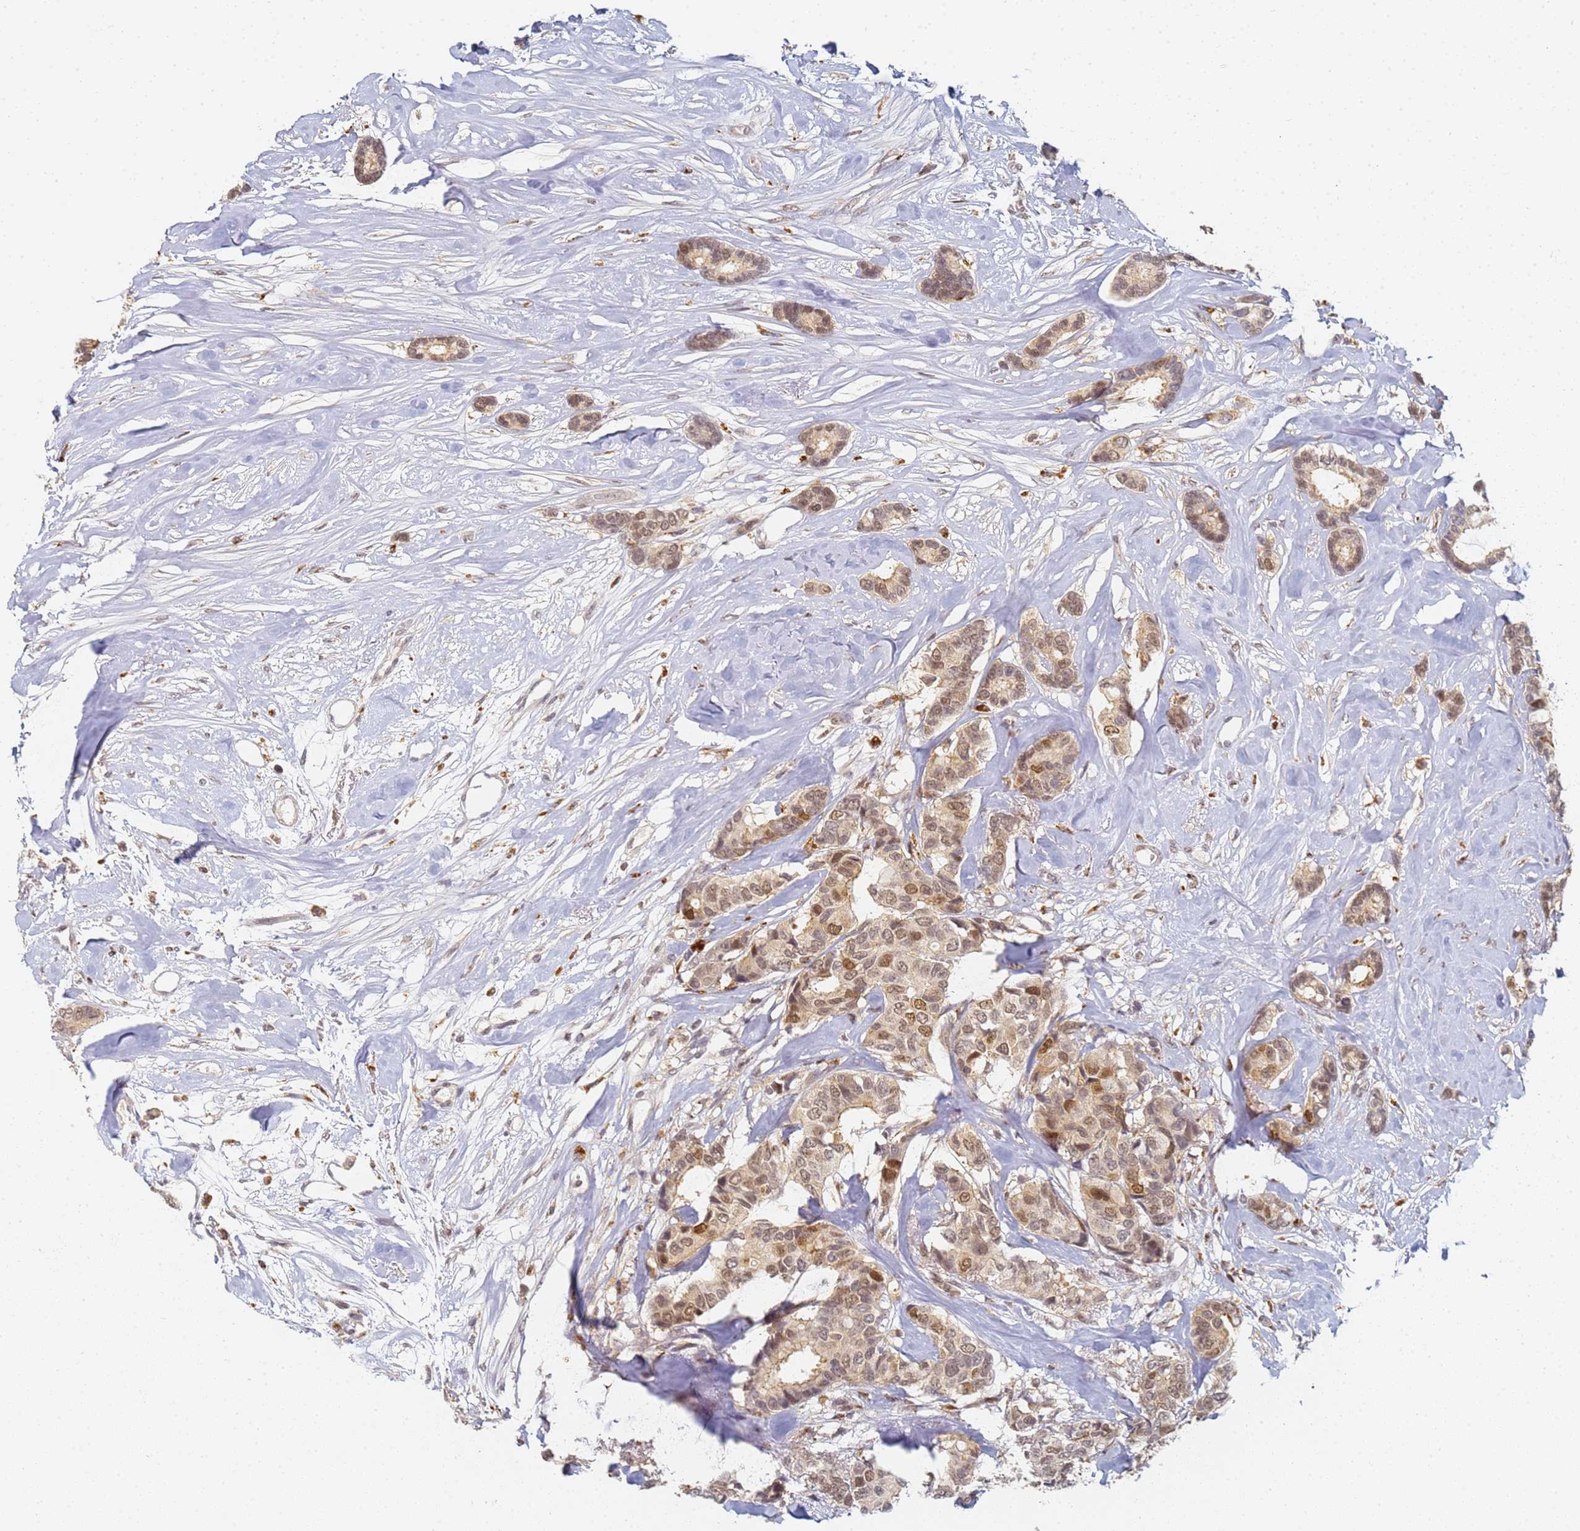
{"staining": {"intensity": "moderate", "quantity": ">75%", "location": "nuclear"}, "tissue": "breast cancer", "cell_type": "Tumor cells", "image_type": "cancer", "snomed": [{"axis": "morphology", "description": "Duct carcinoma"}, {"axis": "topography", "description": "Breast"}], "caption": "Breast cancer tissue shows moderate nuclear staining in about >75% of tumor cells (DAB IHC with brightfield microscopy, high magnification).", "gene": "HMCES", "patient": {"sex": "female", "age": 87}}